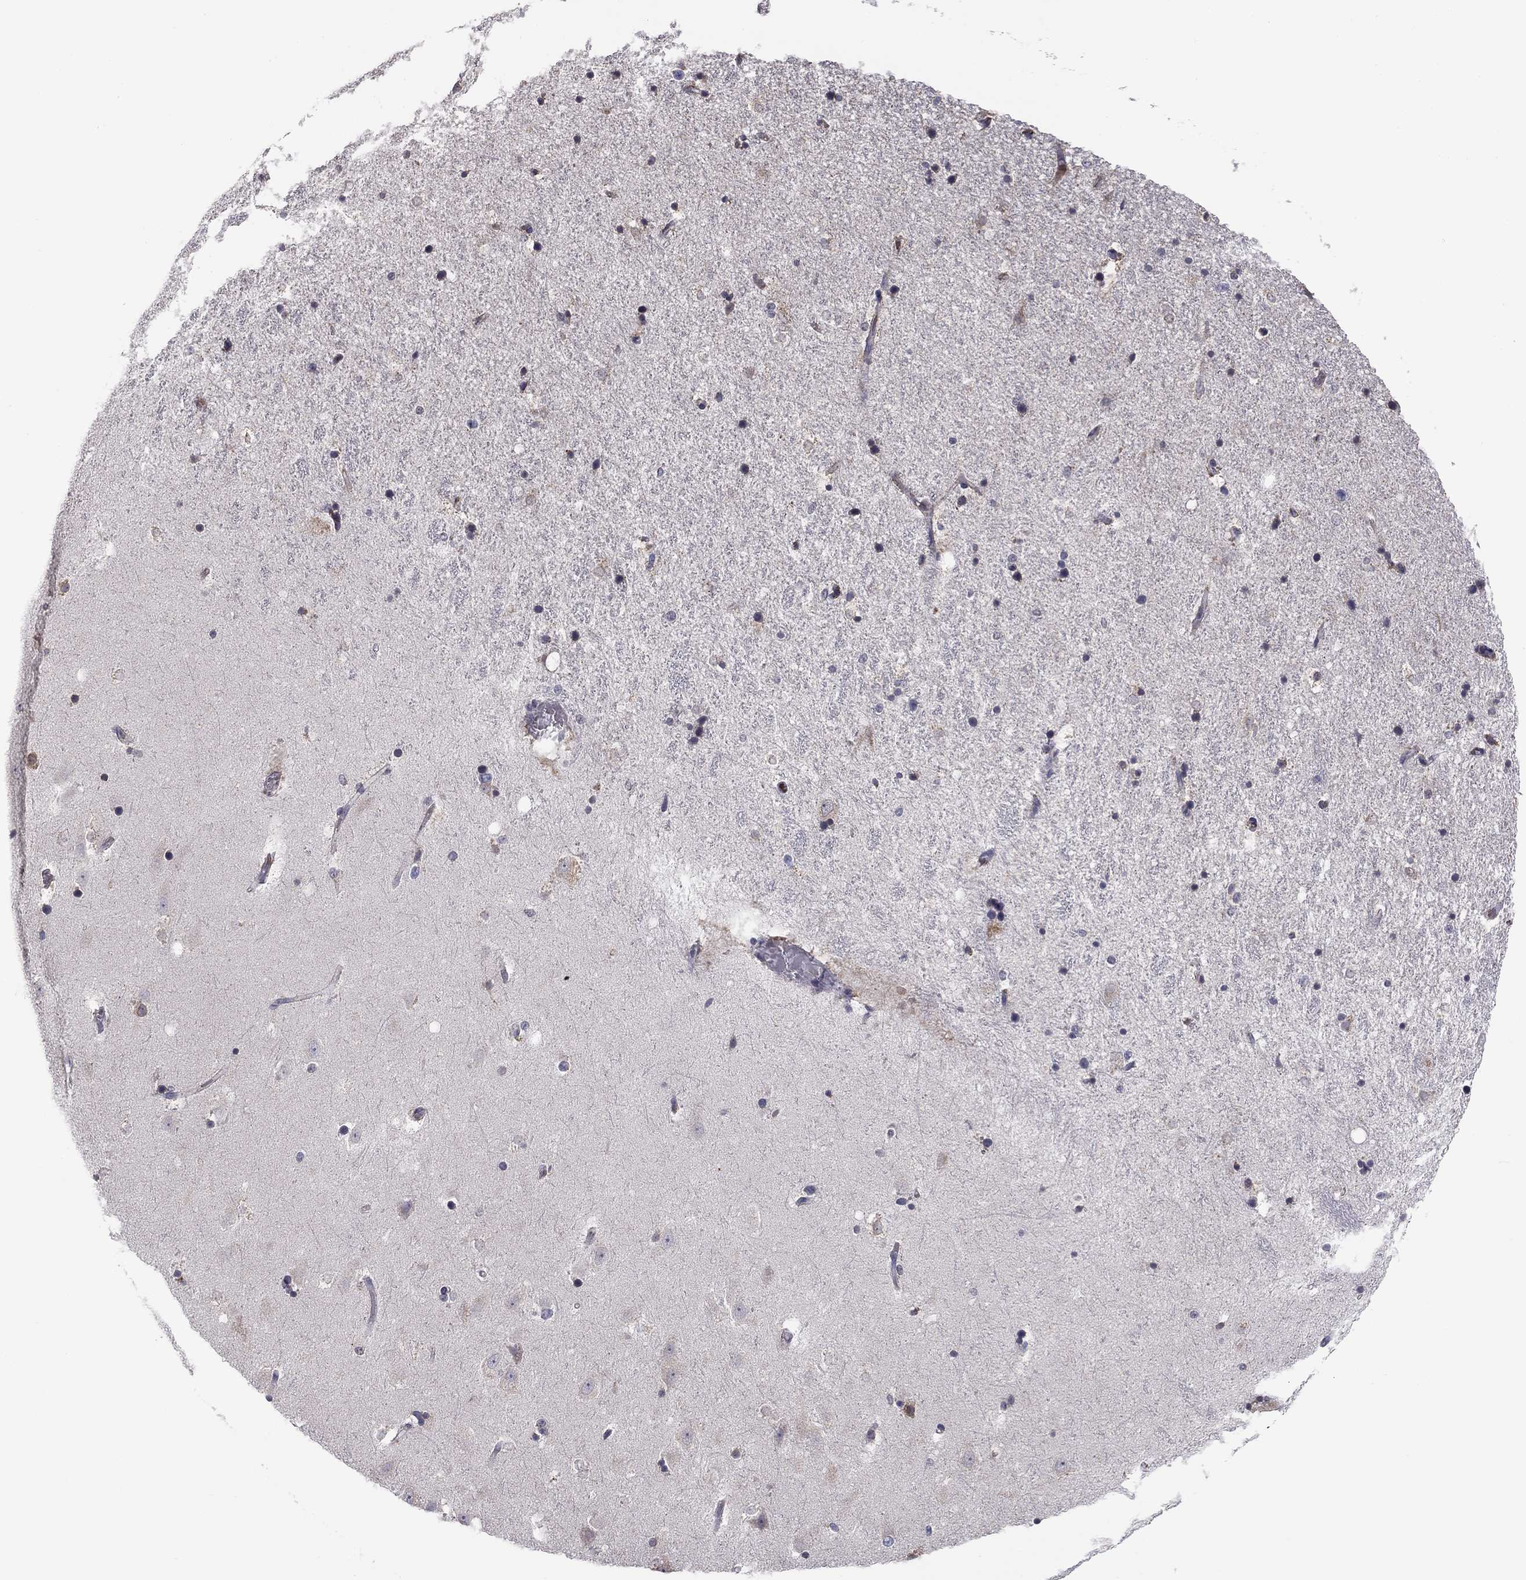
{"staining": {"intensity": "negative", "quantity": "none", "location": "none"}, "tissue": "hippocampus", "cell_type": "Glial cells", "image_type": "normal", "snomed": [{"axis": "morphology", "description": "Normal tissue, NOS"}, {"axis": "topography", "description": "Hippocampus"}], "caption": "IHC histopathology image of benign hippocampus: hippocampus stained with DAB displays no significant protein positivity in glial cells.", "gene": "HSPB2", "patient": {"sex": "male", "age": 49}}